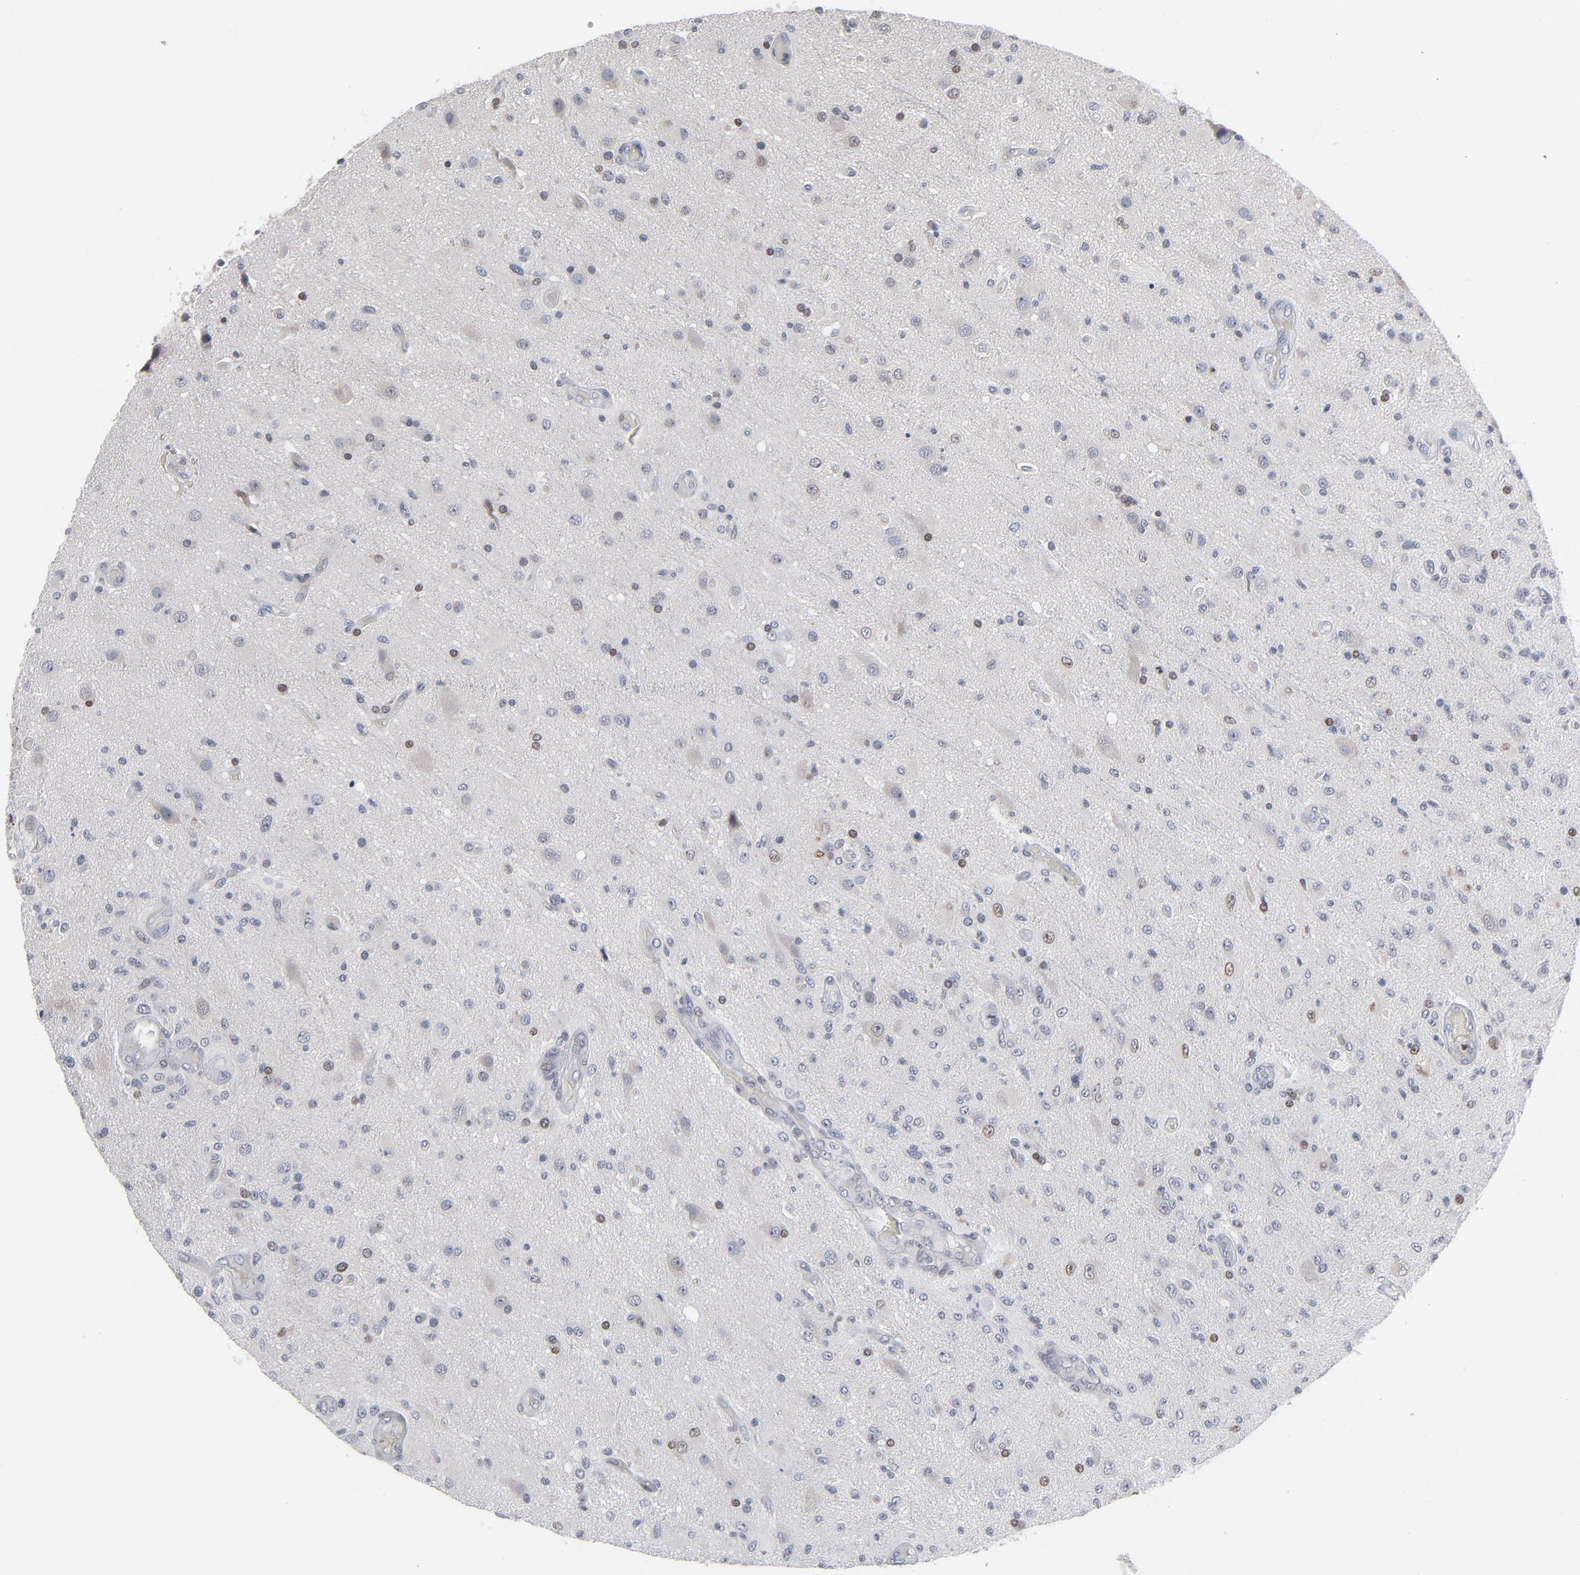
{"staining": {"intensity": "weak", "quantity": "<25%", "location": "nuclear"}, "tissue": "glioma", "cell_type": "Tumor cells", "image_type": "cancer", "snomed": [{"axis": "morphology", "description": "Normal tissue, NOS"}, {"axis": "morphology", "description": "Glioma, malignant, High grade"}, {"axis": "topography", "description": "Cerebral cortex"}], "caption": "A high-resolution photomicrograph shows IHC staining of glioma, which displays no significant staining in tumor cells.", "gene": "FOXN2", "patient": {"sex": "male", "age": 77}}